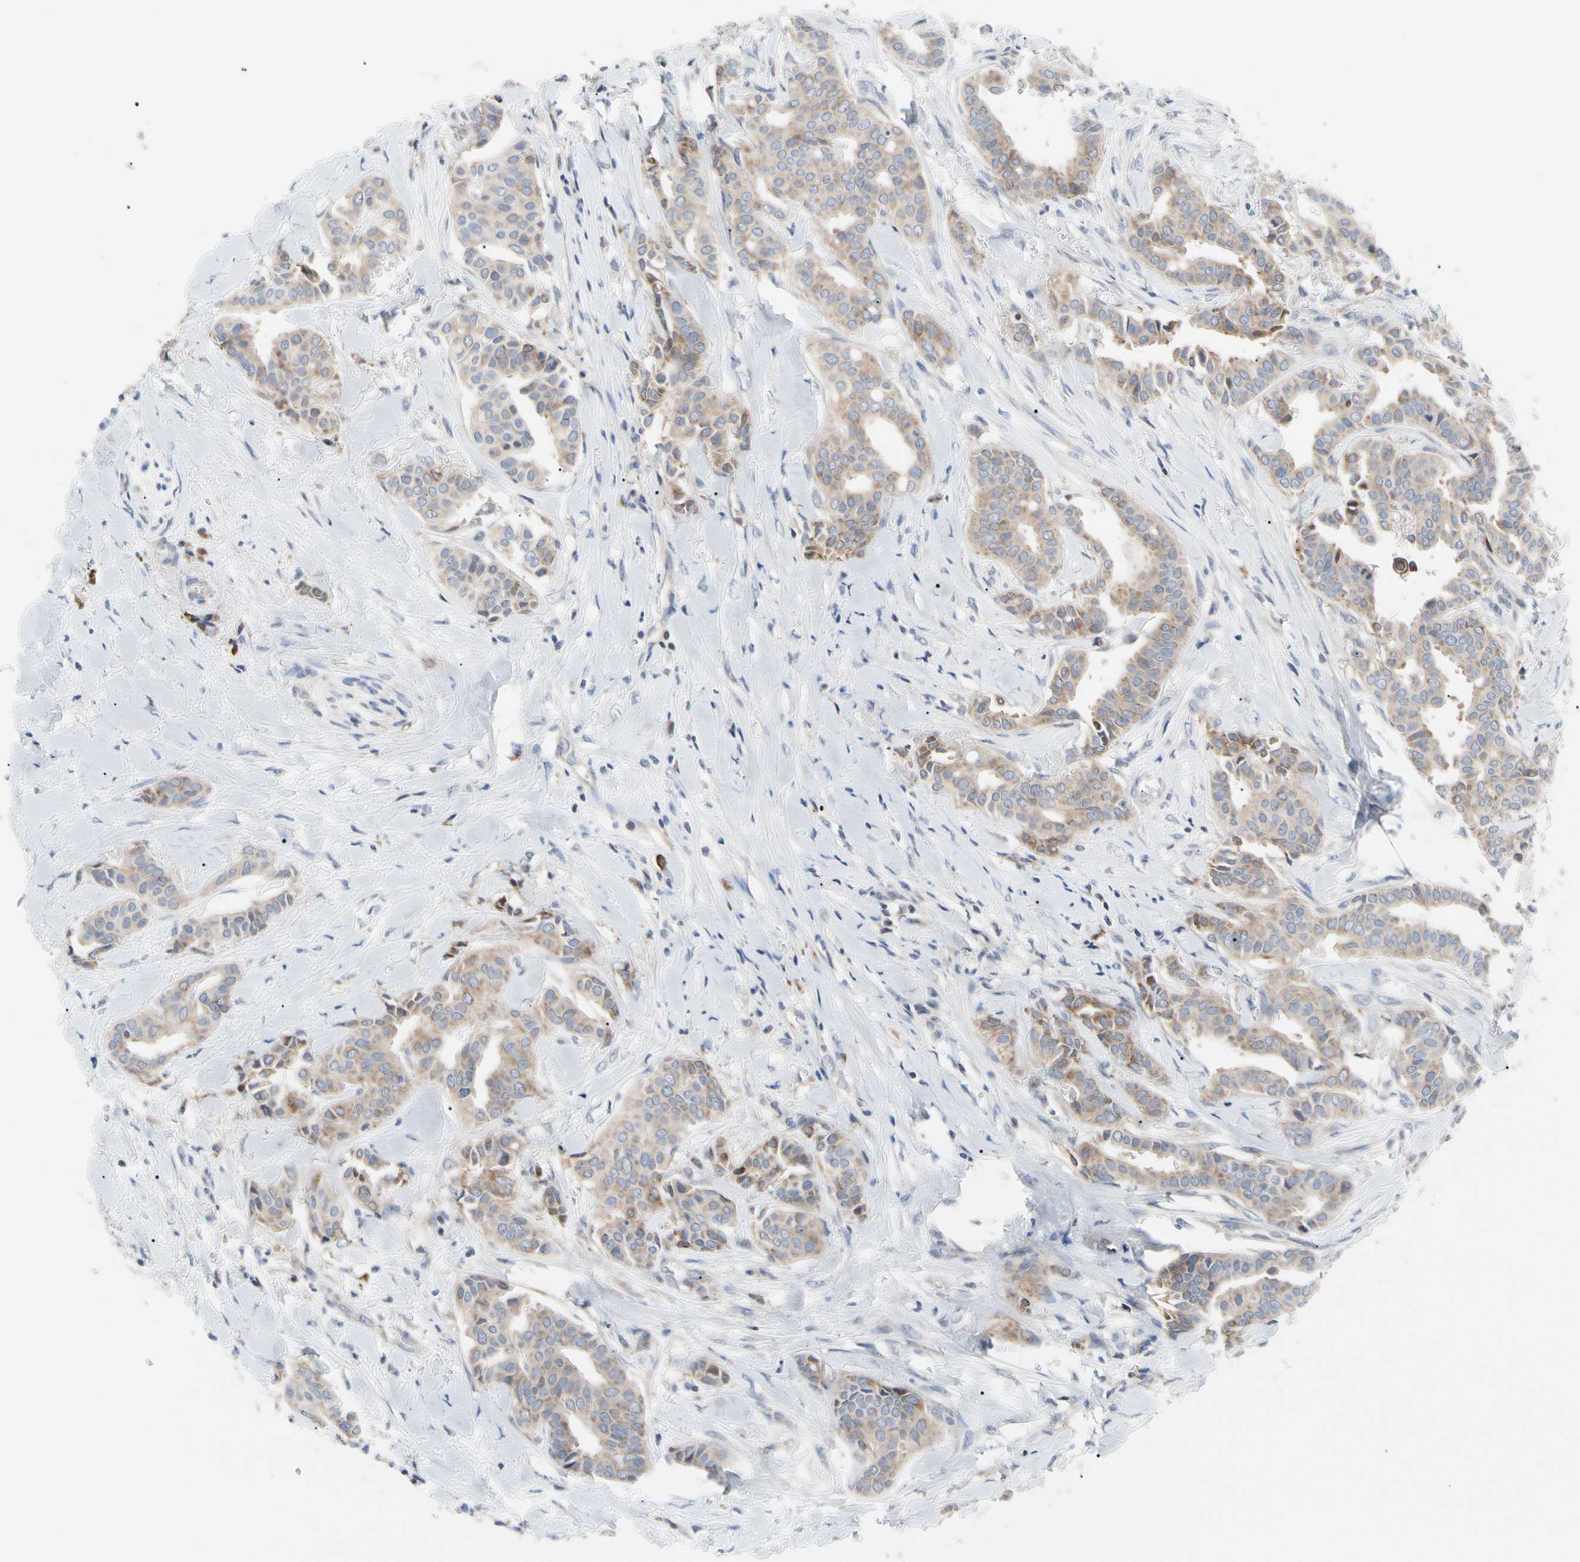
{"staining": {"intensity": "moderate", "quantity": "25%-75%", "location": "cytoplasmic/membranous"}, "tissue": "head and neck cancer", "cell_type": "Tumor cells", "image_type": "cancer", "snomed": [{"axis": "morphology", "description": "Adenocarcinoma, NOS"}, {"axis": "topography", "description": "Salivary gland"}, {"axis": "topography", "description": "Head-Neck"}], "caption": "A high-resolution histopathology image shows immunohistochemistry (IHC) staining of head and neck cancer (adenocarcinoma), which displays moderate cytoplasmic/membranous staining in approximately 25%-75% of tumor cells. The staining was performed using DAB (3,3'-diaminobenzidine), with brown indicating positive protein expression. Nuclei are stained blue with hematoxylin.", "gene": "MCL1", "patient": {"sex": "female", "age": 59}}